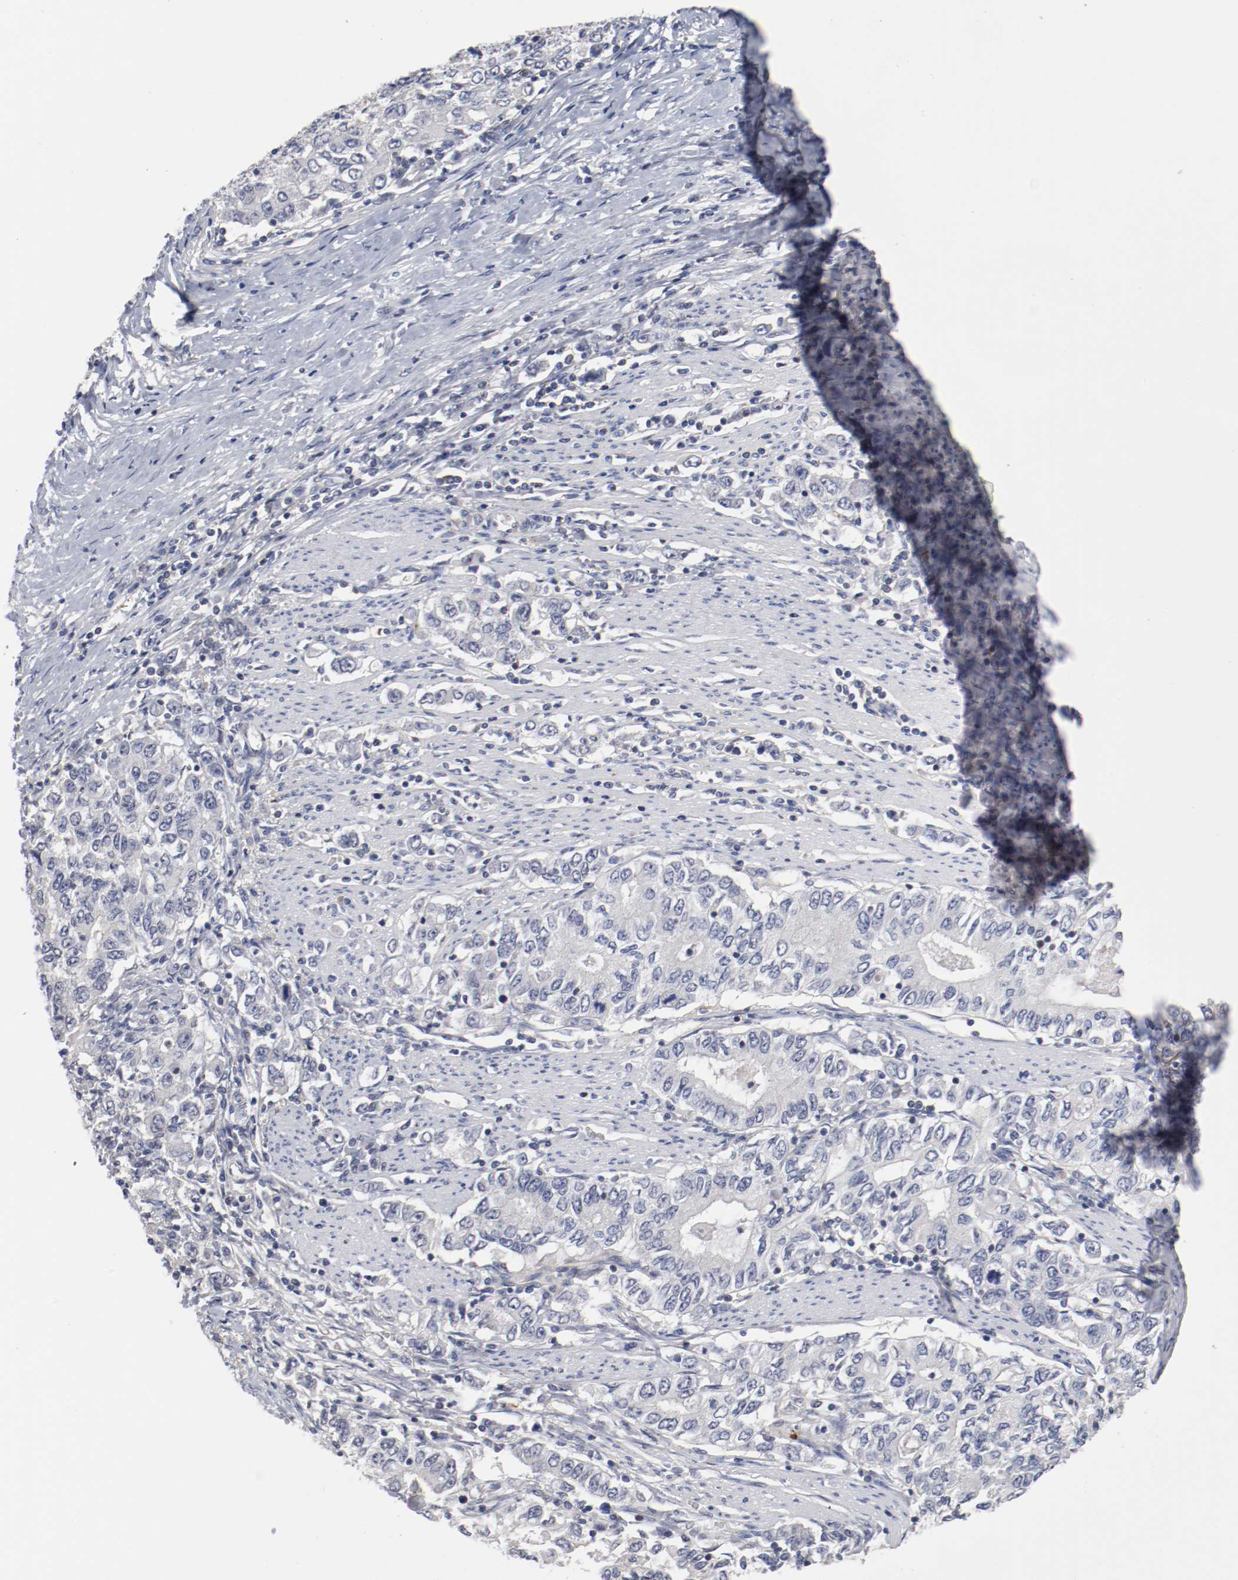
{"staining": {"intensity": "negative", "quantity": "none", "location": "none"}, "tissue": "stomach cancer", "cell_type": "Tumor cells", "image_type": "cancer", "snomed": [{"axis": "morphology", "description": "Adenocarcinoma, NOS"}, {"axis": "topography", "description": "Stomach, lower"}], "caption": "A high-resolution histopathology image shows immunohistochemistry (IHC) staining of adenocarcinoma (stomach), which displays no significant positivity in tumor cells. (Stains: DAB IHC with hematoxylin counter stain, Microscopy: brightfield microscopy at high magnification).", "gene": "CBL", "patient": {"sex": "female", "age": 72}}